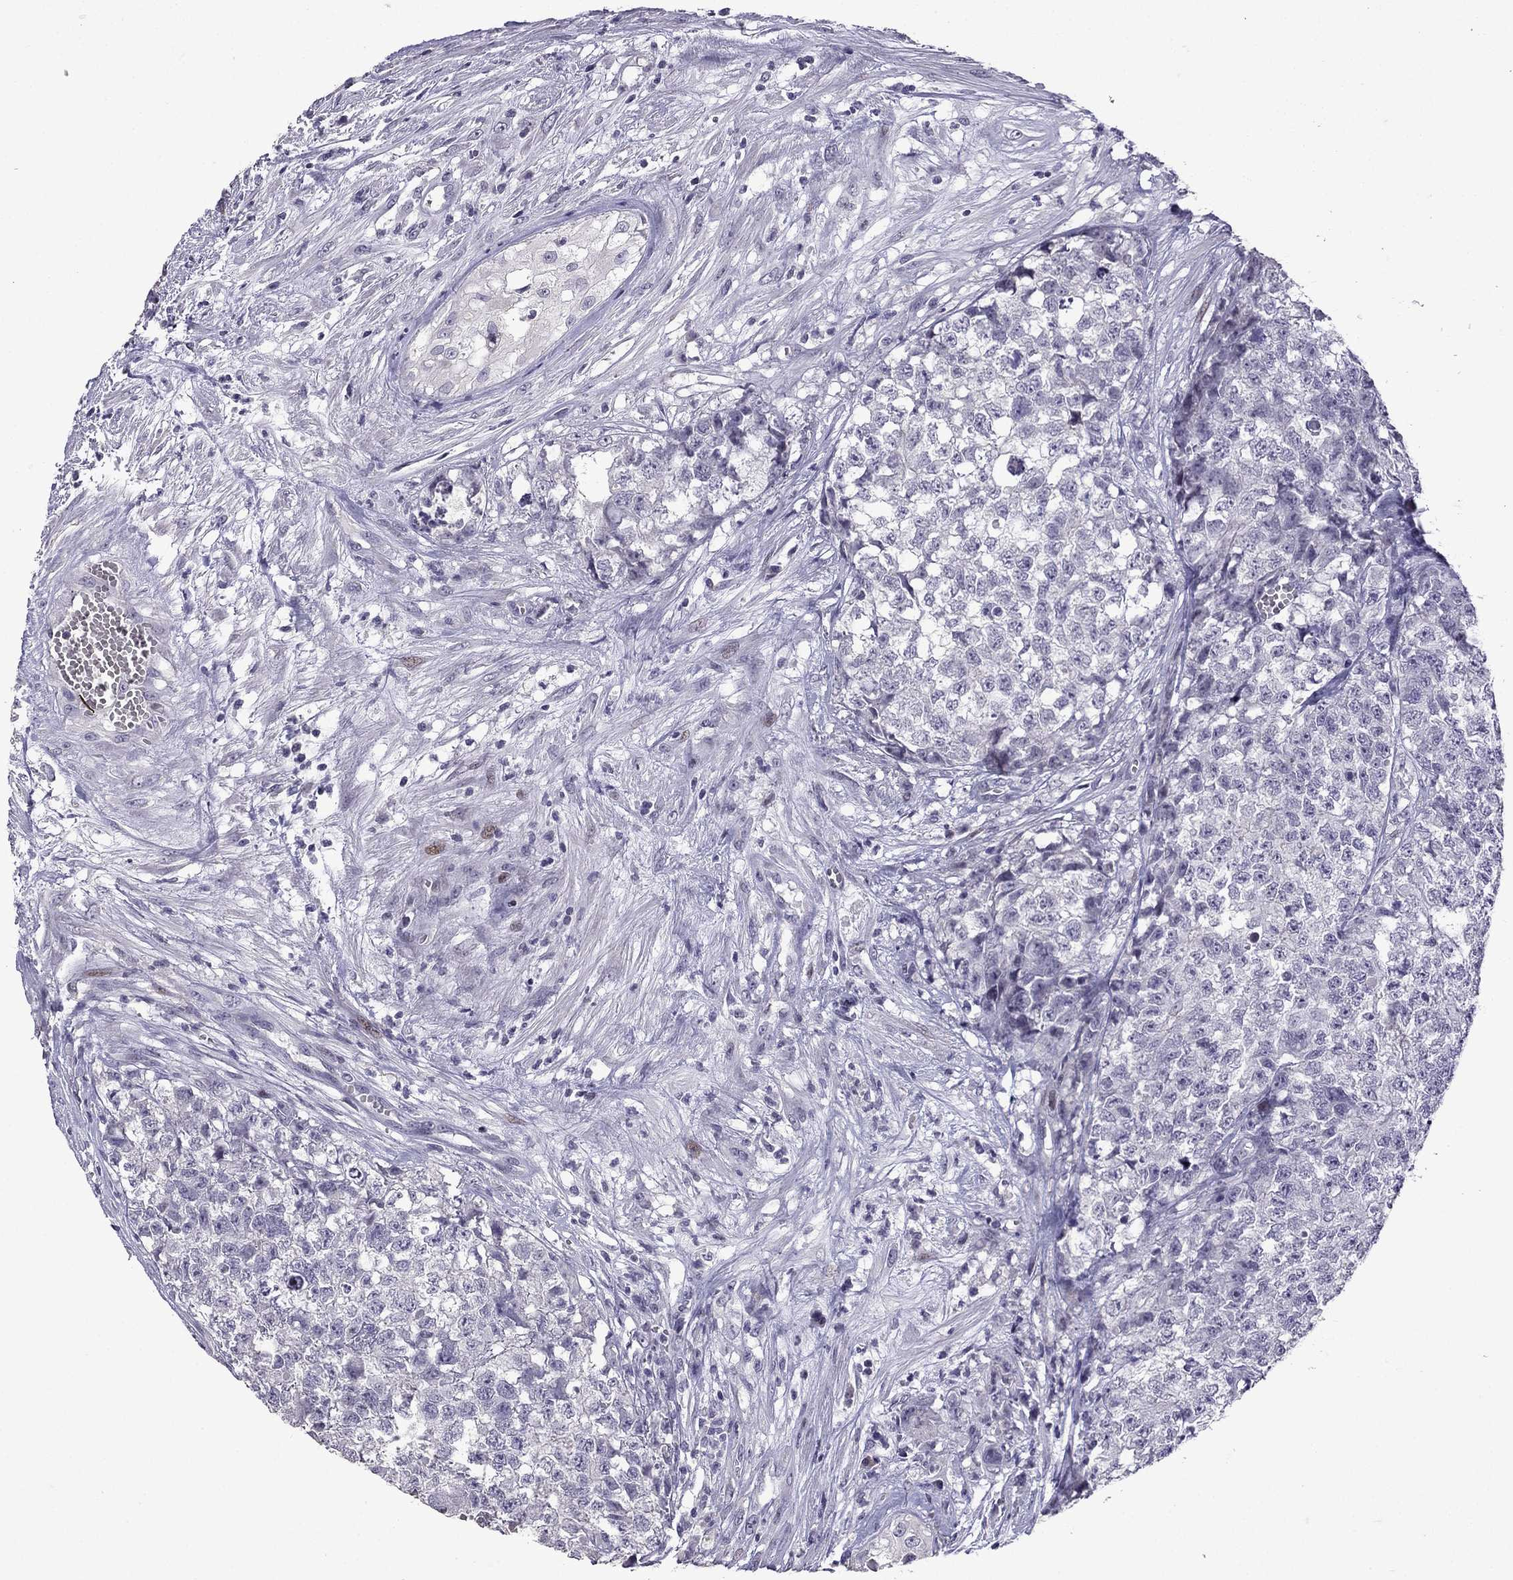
{"staining": {"intensity": "negative", "quantity": "none", "location": "none"}, "tissue": "testis cancer", "cell_type": "Tumor cells", "image_type": "cancer", "snomed": [{"axis": "morphology", "description": "Seminoma, NOS"}, {"axis": "morphology", "description": "Carcinoma, Embryonal, NOS"}, {"axis": "topography", "description": "Testis"}], "caption": "IHC micrograph of neoplastic tissue: testis cancer (embryonal carcinoma) stained with DAB shows no significant protein expression in tumor cells.", "gene": "TTN", "patient": {"sex": "male", "age": 22}}